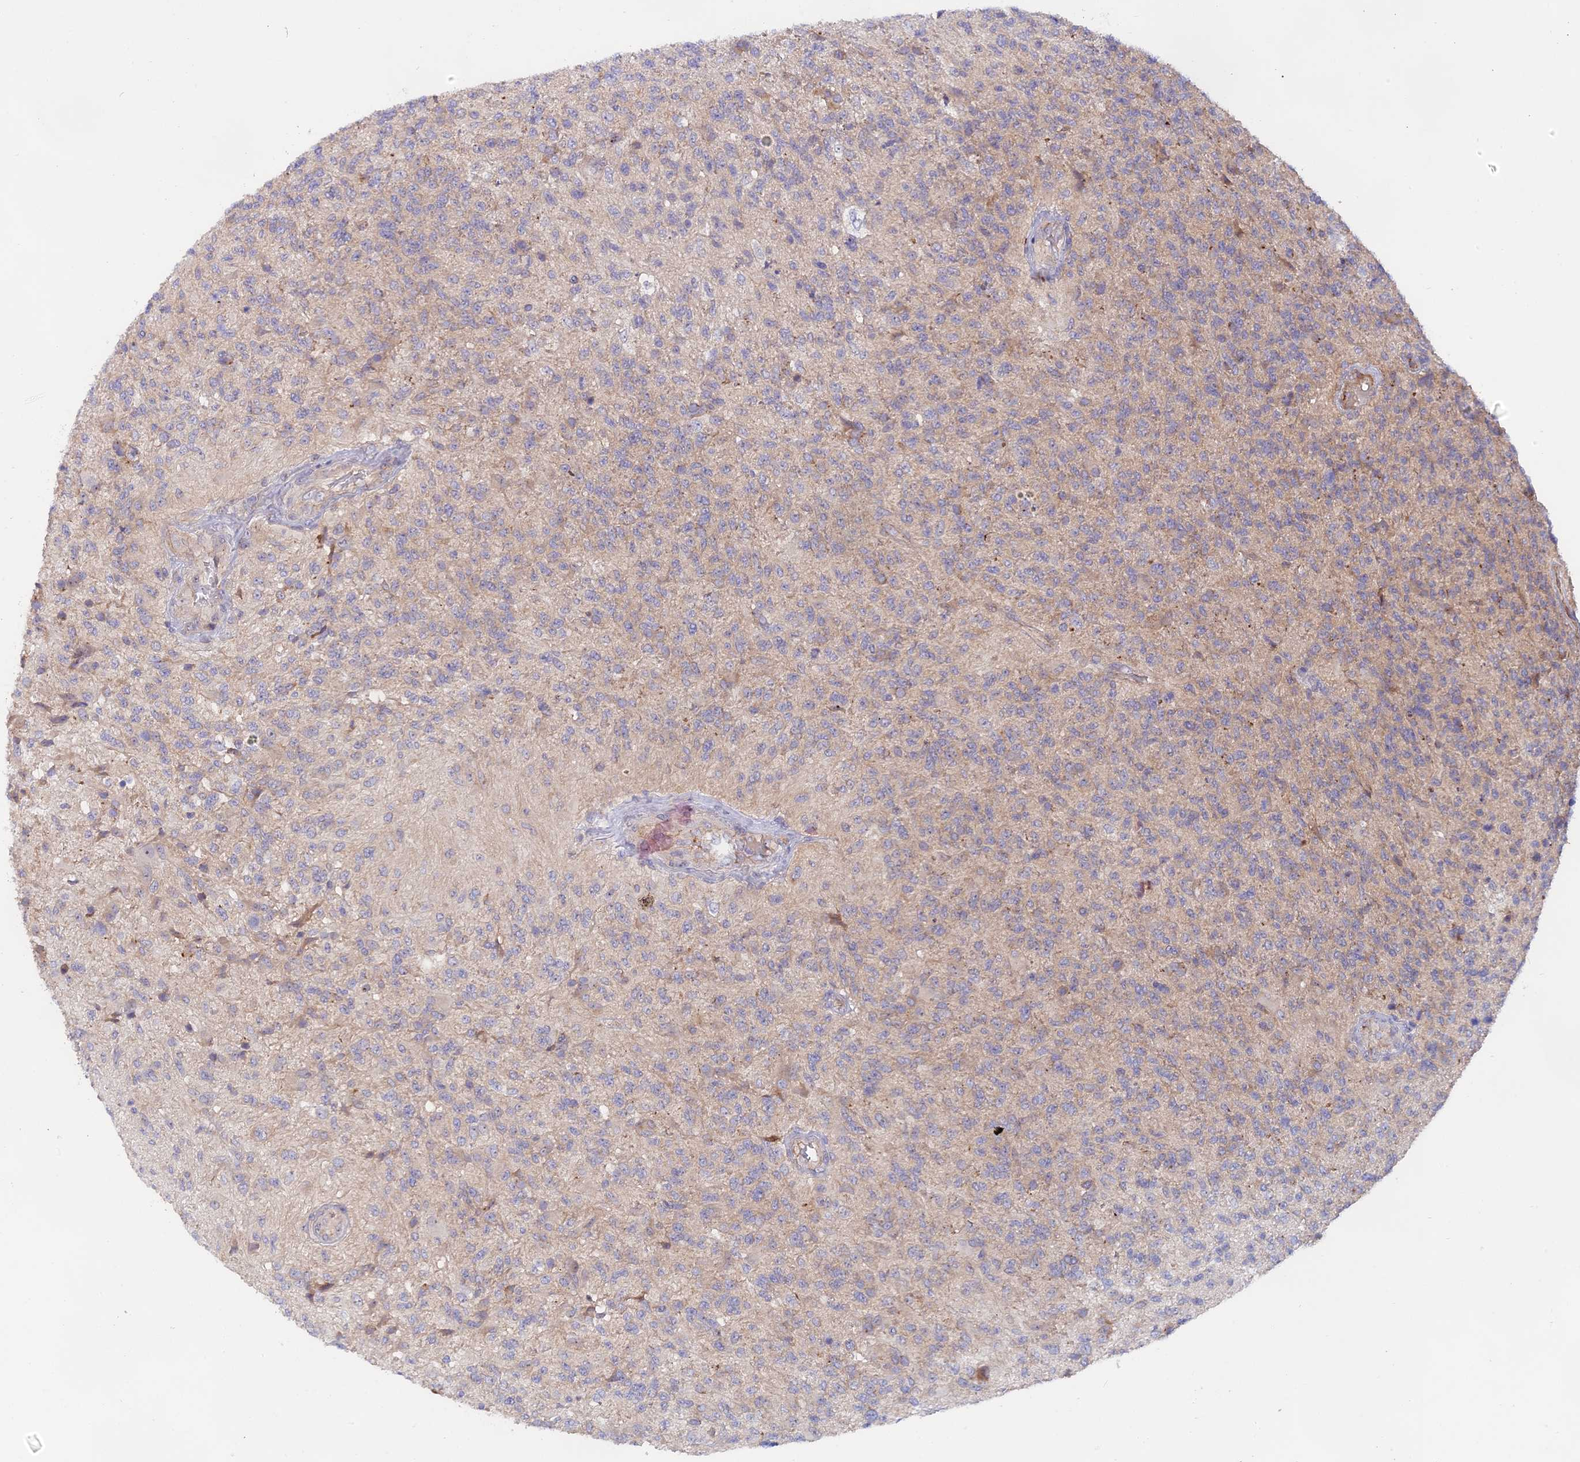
{"staining": {"intensity": "weak", "quantity": "<25%", "location": "cytoplasmic/membranous"}, "tissue": "glioma", "cell_type": "Tumor cells", "image_type": "cancer", "snomed": [{"axis": "morphology", "description": "Glioma, malignant, High grade"}, {"axis": "topography", "description": "Brain"}], "caption": "Malignant glioma (high-grade) stained for a protein using immunohistochemistry shows no positivity tumor cells.", "gene": "TENT4B", "patient": {"sex": "male", "age": 56}}